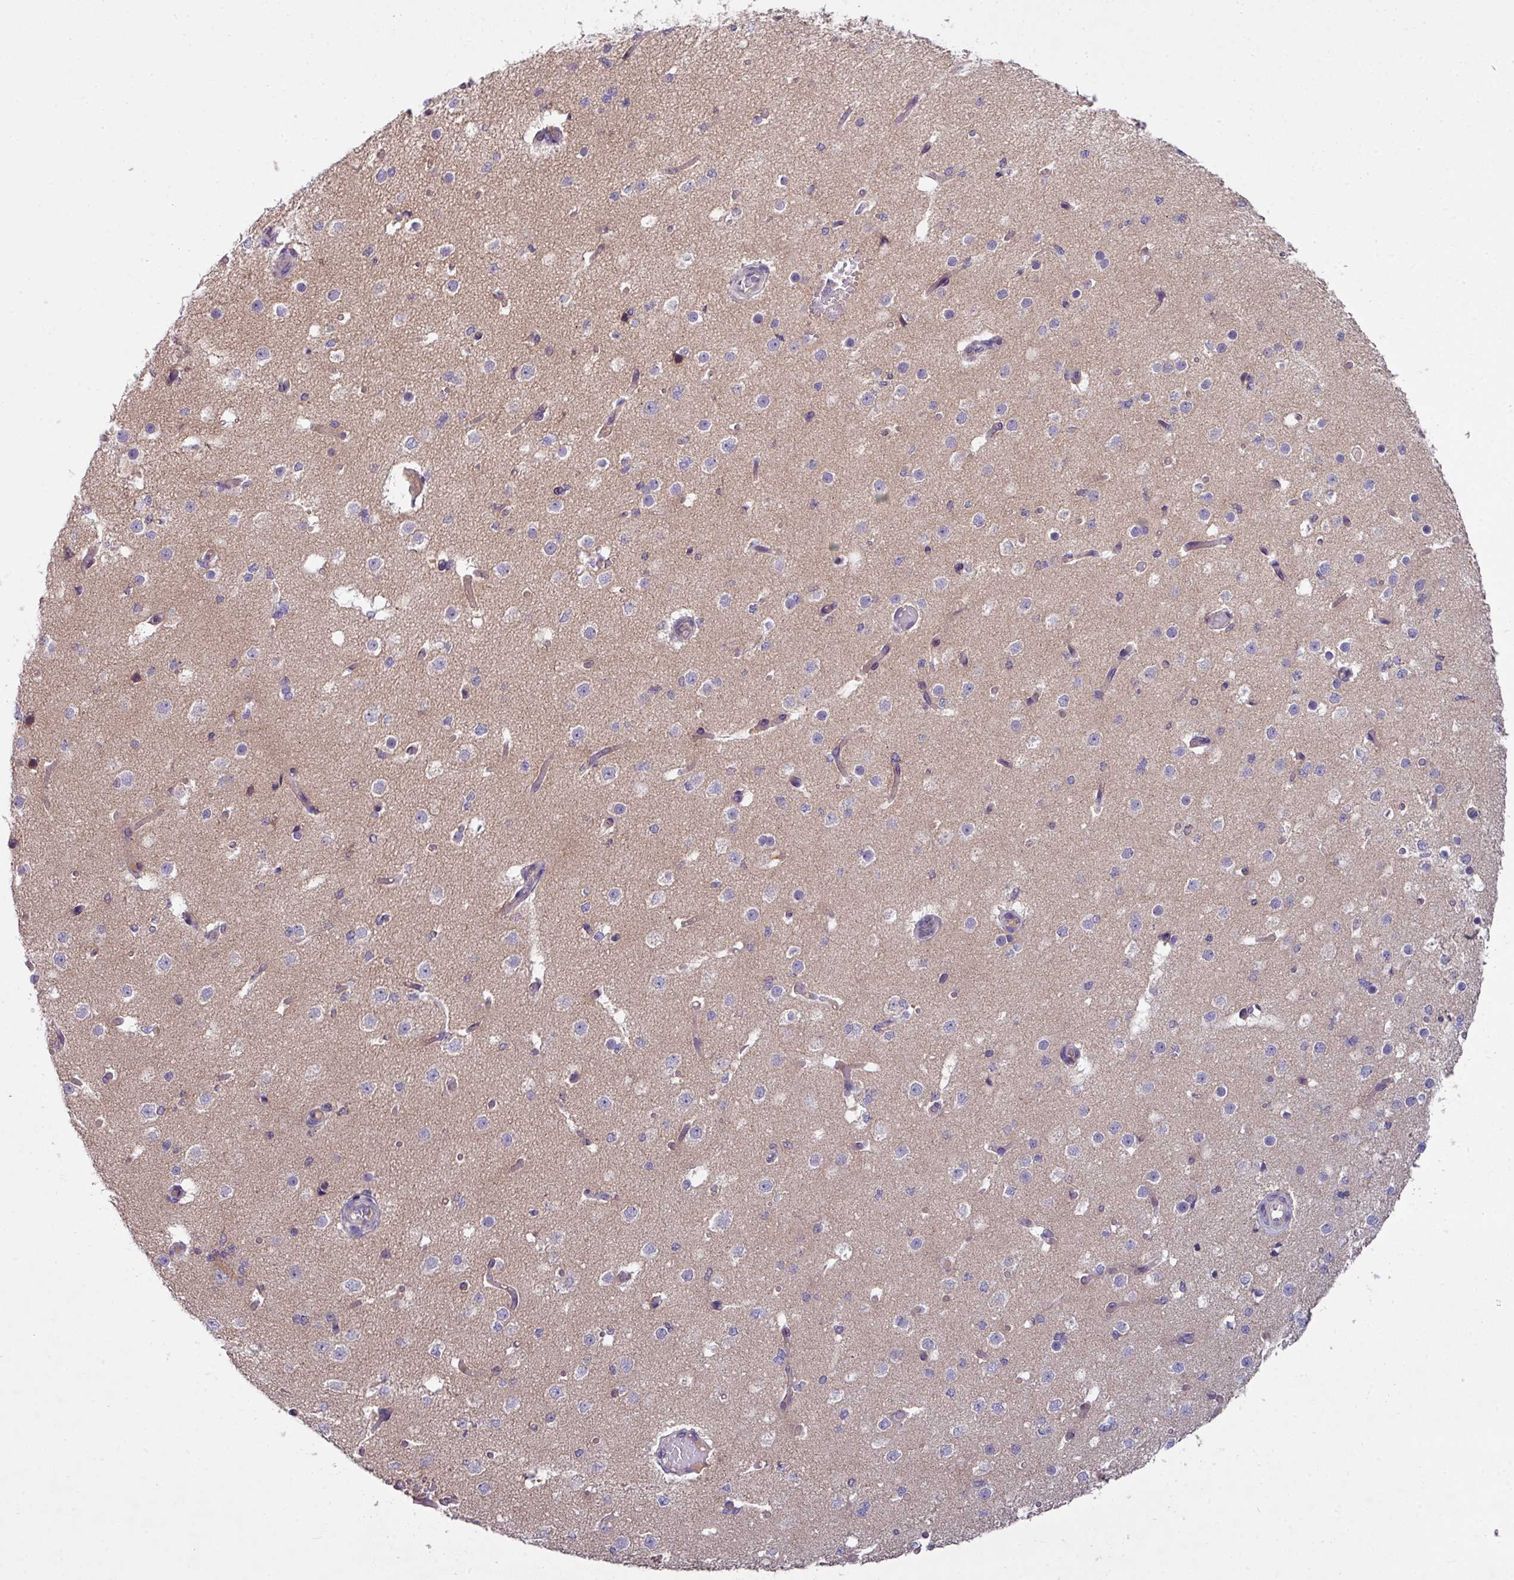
{"staining": {"intensity": "weak", "quantity": ">75%", "location": "cytoplasmic/membranous"}, "tissue": "cerebral cortex", "cell_type": "Endothelial cells", "image_type": "normal", "snomed": [{"axis": "morphology", "description": "Normal tissue, NOS"}, {"axis": "morphology", "description": "Inflammation, NOS"}, {"axis": "topography", "description": "Cerebral cortex"}], "caption": "Protein expression analysis of normal cerebral cortex shows weak cytoplasmic/membranous staining in approximately >75% of endothelial cells.", "gene": "LRRC9", "patient": {"sex": "male", "age": 6}}